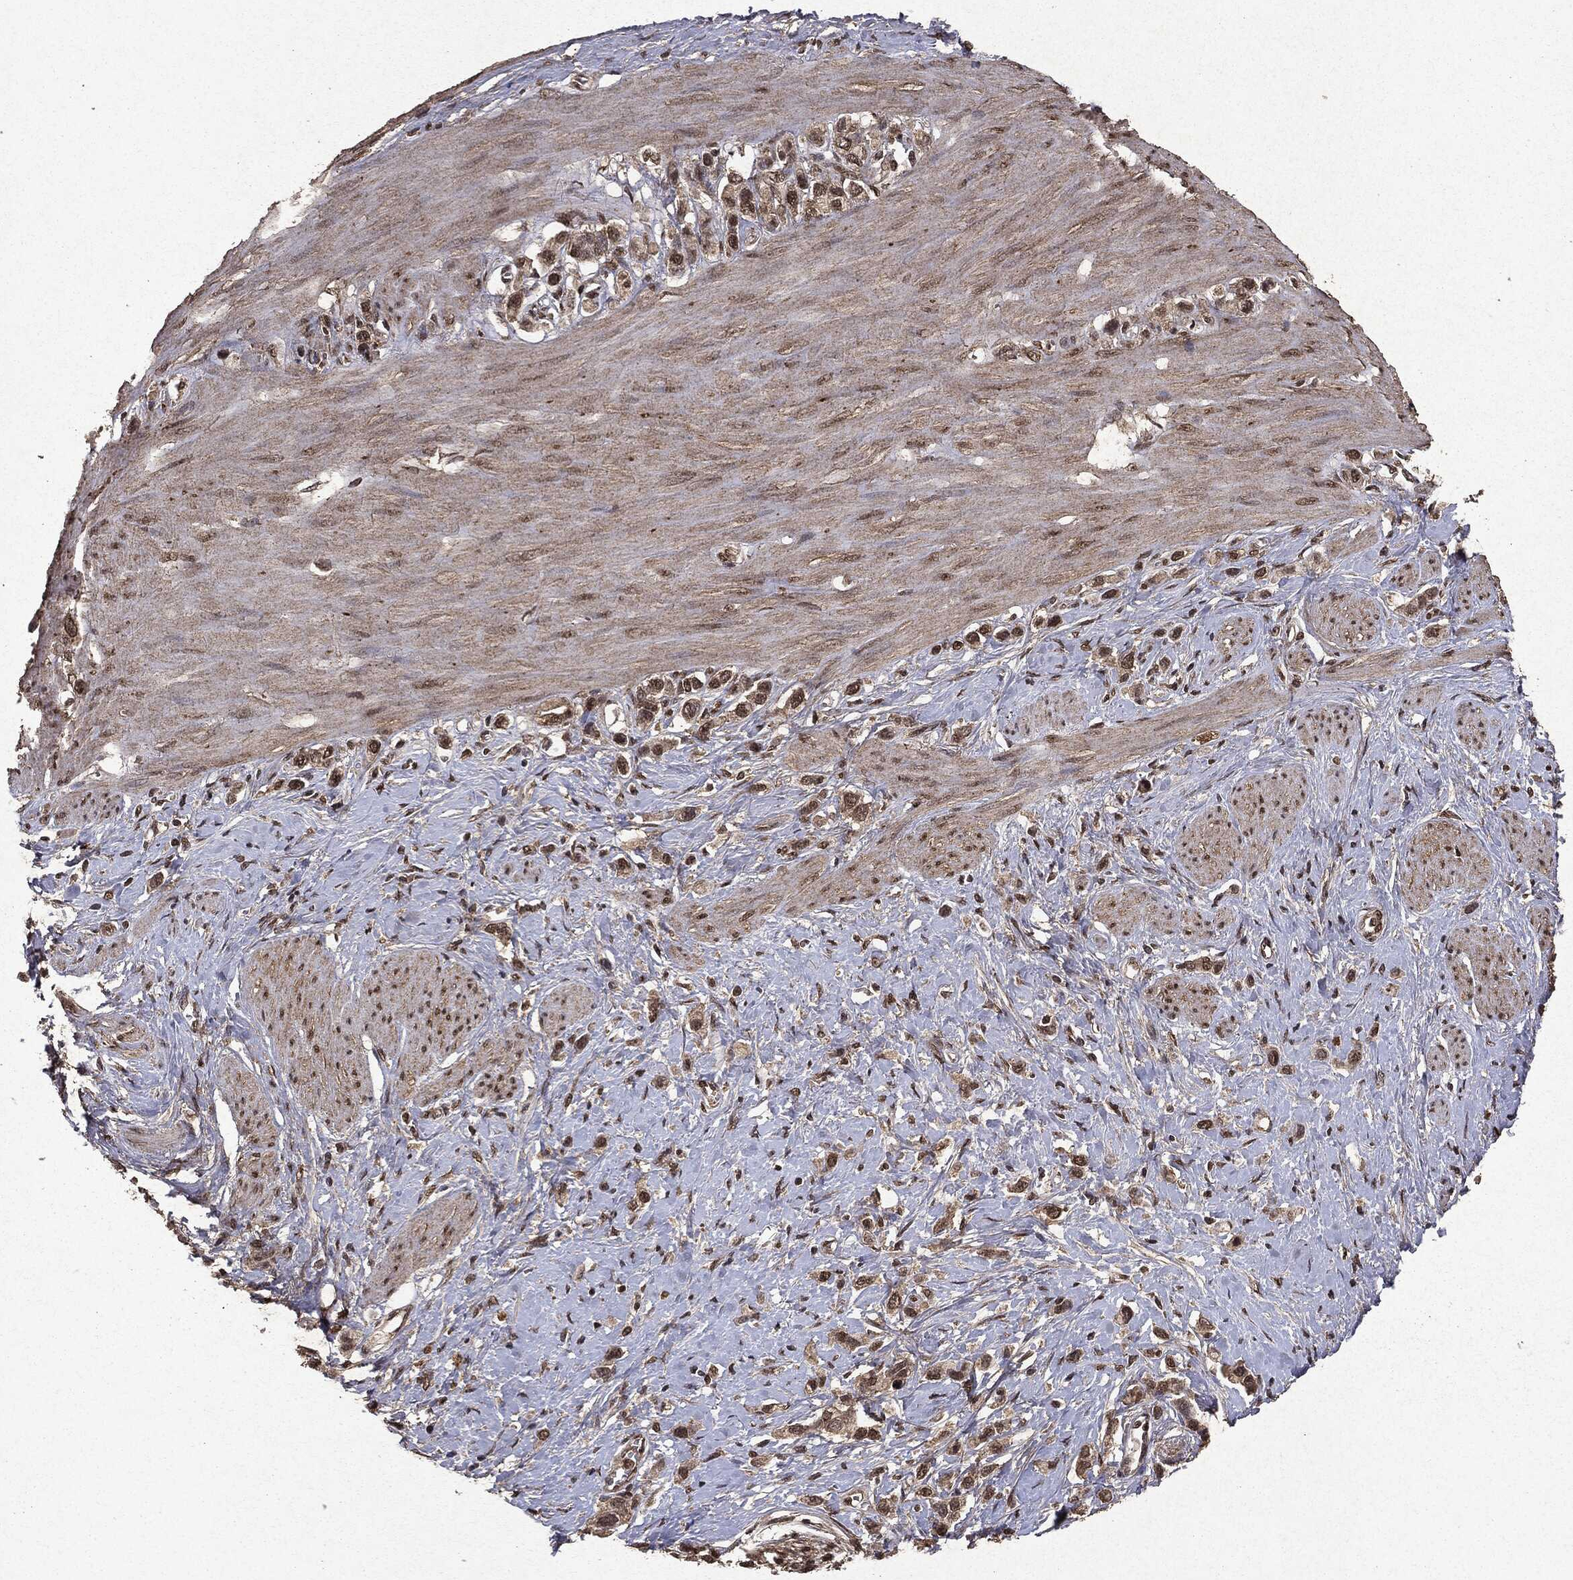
{"staining": {"intensity": "weak", "quantity": "25%-75%", "location": "cytoplasmic/membranous,nuclear"}, "tissue": "stomach cancer", "cell_type": "Tumor cells", "image_type": "cancer", "snomed": [{"axis": "morphology", "description": "Normal tissue, NOS"}, {"axis": "morphology", "description": "Adenocarcinoma, NOS"}, {"axis": "morphology", "description": "Adenocarcinoma, High grade"}, {"axis": "topography", "description": "Stomach, upper"}, {"axis": "topography", "description": "Stomach"}], "caption": "DAB (3,3'-diaminobenzidine) immunohistochemical staining of adenocarcinoma (stomach) displays weak cytoplasmic/membranous and nuclear protein positivity in about 25%-75% of tumor cells. The staining was performed using DAB to visualize the protein expression in brown, while the nuclei were stained in blue with hematoxylin (Magnification: 20x).", "gene": "PEBP1", "patient": {"sex": "female", "age": 65}}